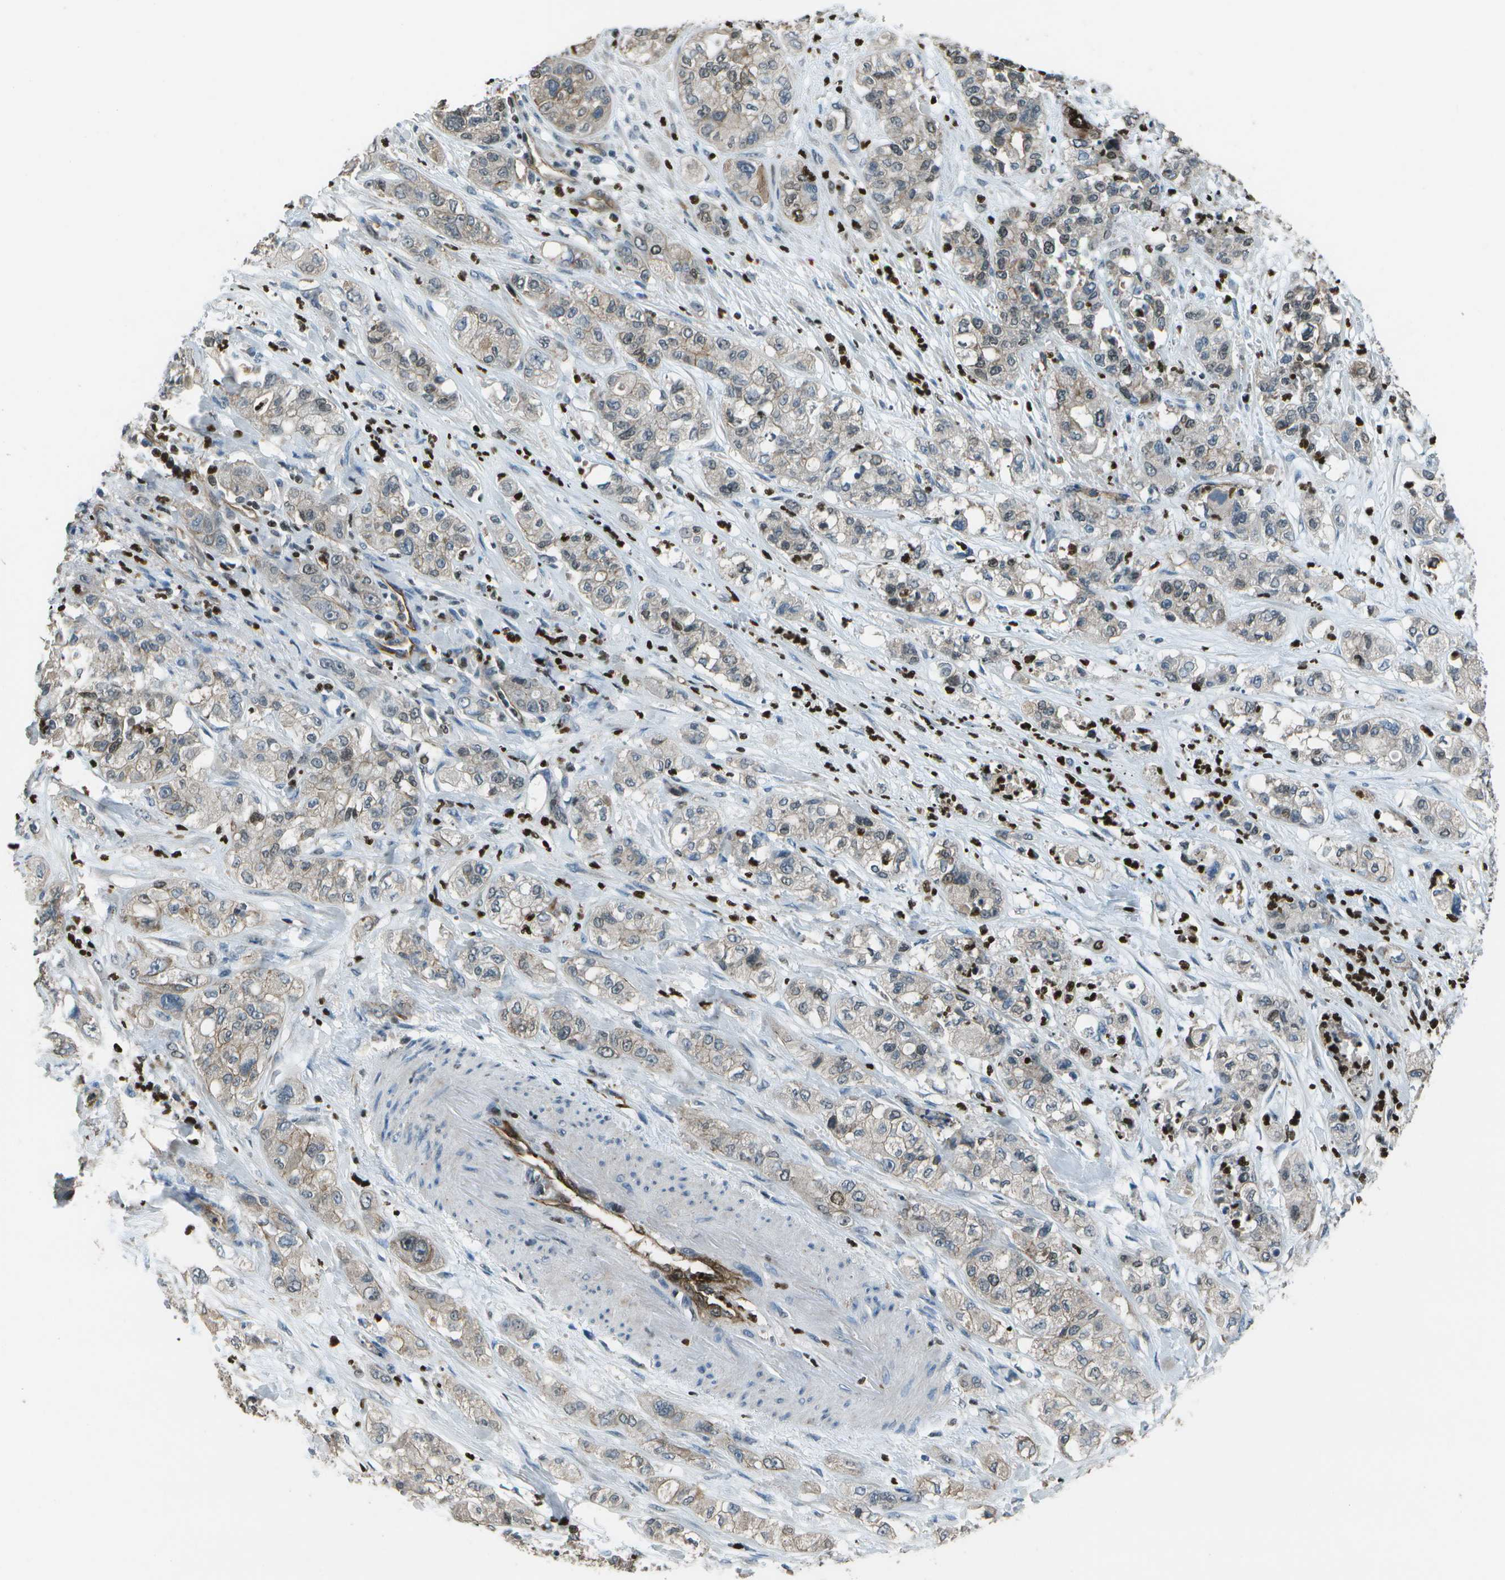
{"staining": {"intensity": "weak", "quantity": "<25%", "location": "nuclear"}, "tissue": "pancreatic cancer", "cell_type": "Tumor cells", "image_type": "cancer", "snomed": [{"axis": "morphology", "description": "Adenocarcinoma, NOS"}, {"axis": "topography", "description": "Pancreas"}], "caption": "Immunohistochemistry histopathology image of neoplastic tissue: human pancreatic adenocarcinoma stained with DAB (3,3'-diaminobenzidine) displays no significant protein expression in tumor cells. The staining is performed using DAB brown chromogen with nuclei counter-stained in using hematoxylin.", "gene": "PDLIM1", "patient": {"sex": "female", "age": 78}}